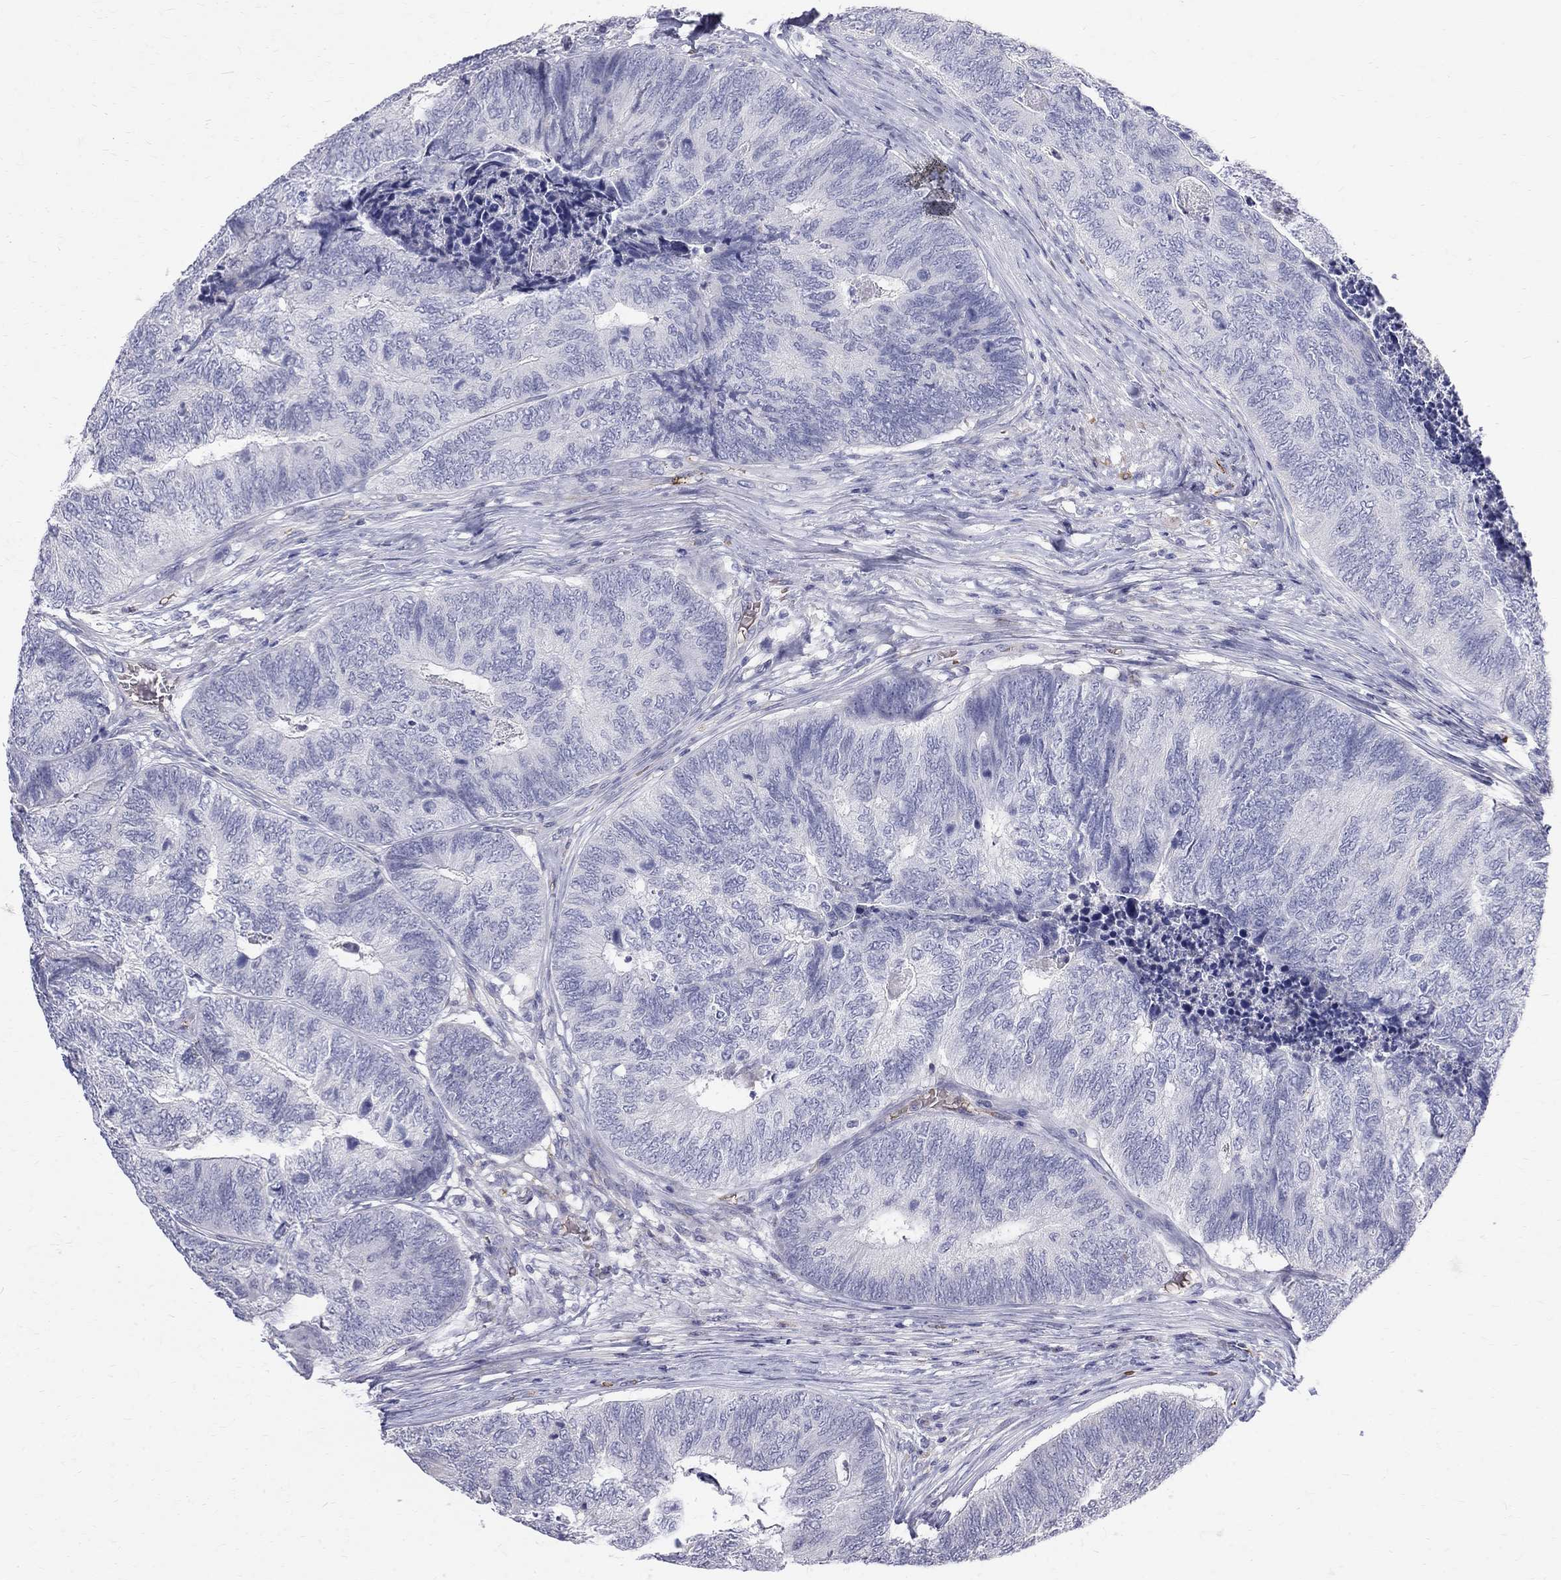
{"staining": {"intensity": "negative", "quantity": "none", "location": "none"}, "tissue": "colorectal cancer", "cell_type": "Tumor cells", "image_type": "cancer", "snomed": [{"axis": "morphology", "description": "Adenocarcinoma, NOS"}, {"axis": "topography", "description": "Colon"}], "caption": "Tumor cells are negative for brown protein staining in adenocarcinoma (colorectal).", "gene": "AGER", "patient": {"sex": "female", "age": 67}}